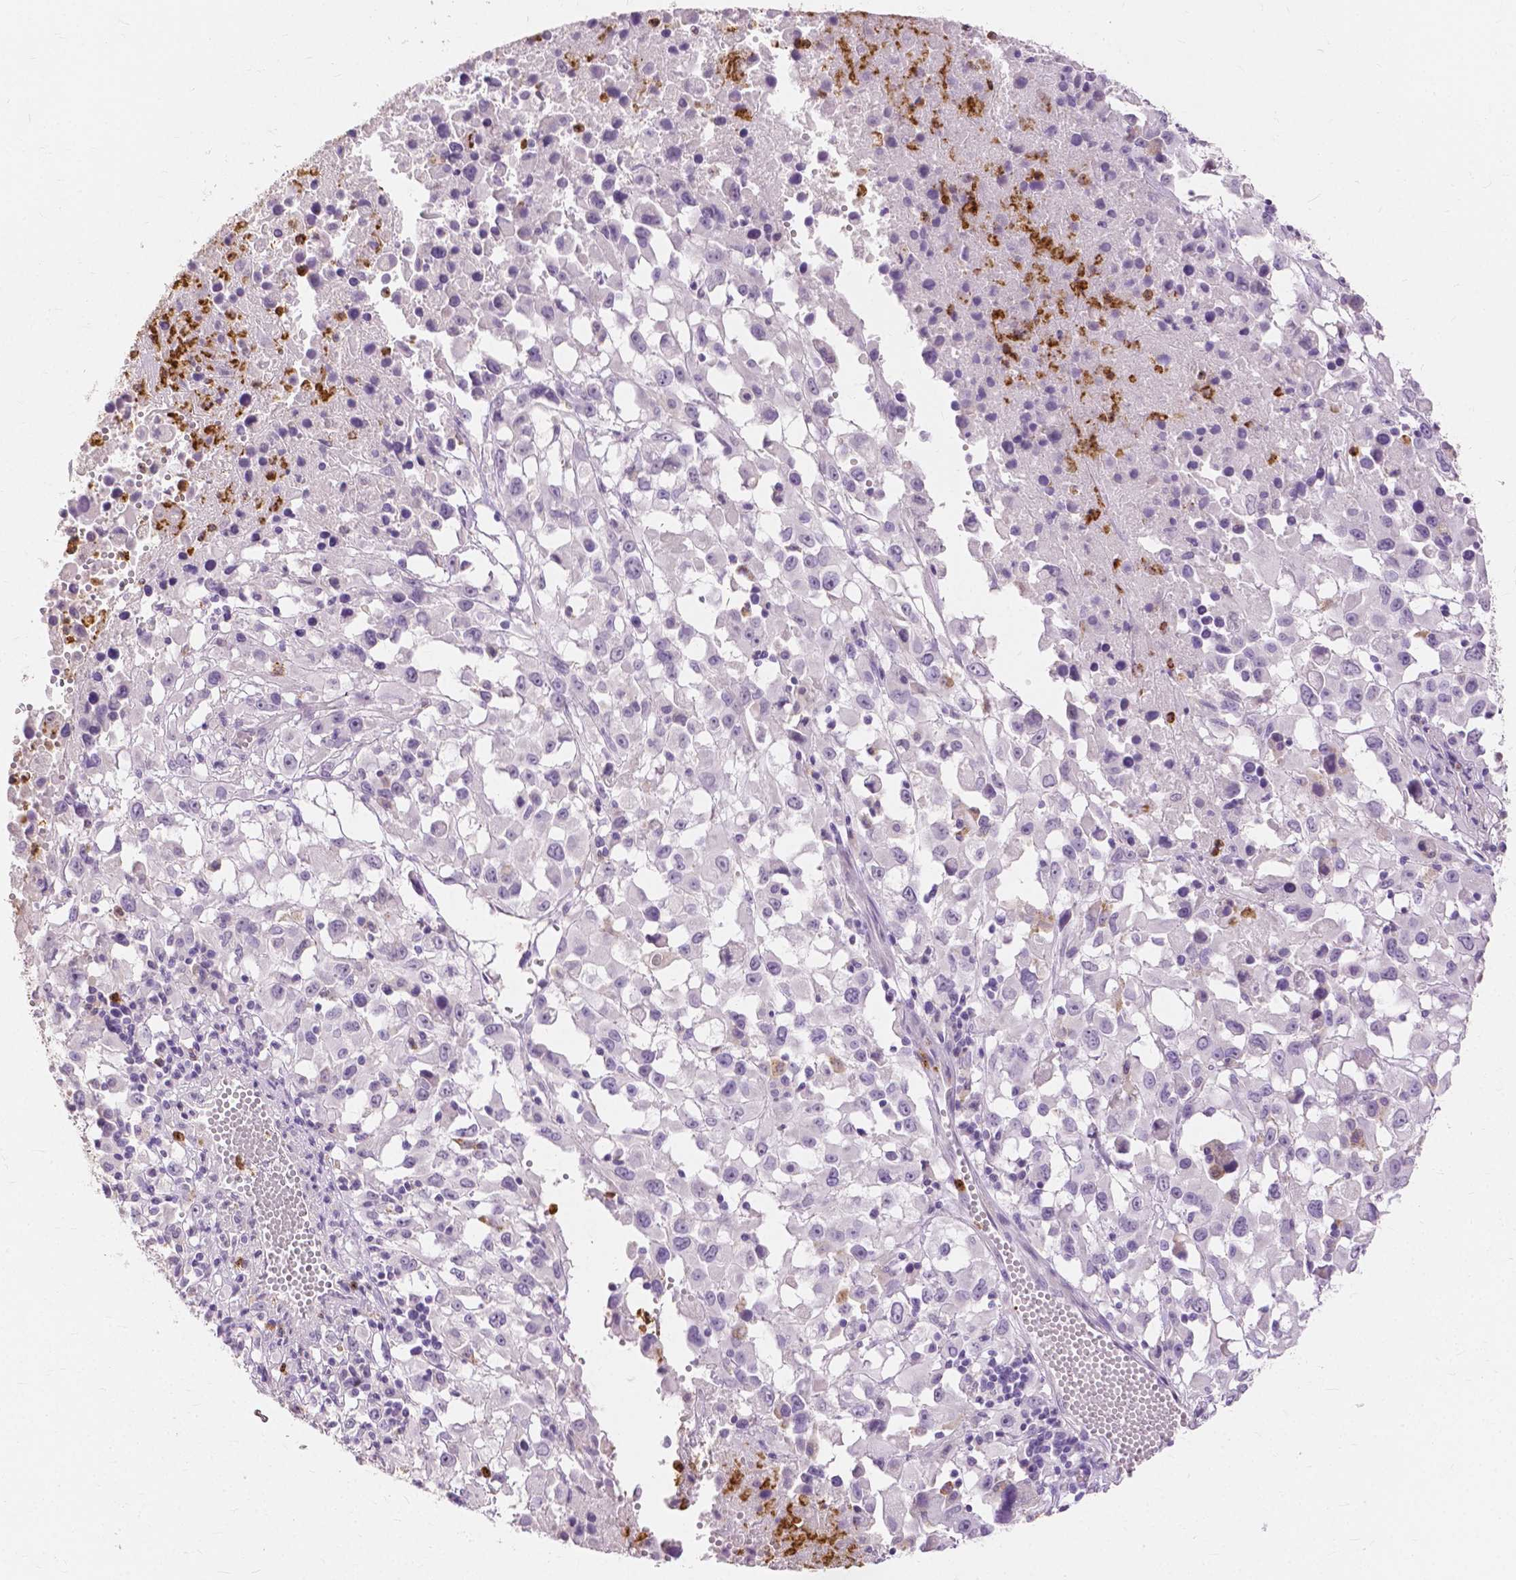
{"staining": {"intensity": "negative", "quantity": "none", "location": "none"}, "tissue": "melanoma", "cell_type": "Tumor cells", "image_type": "cancer", "snomed": [{"axis": "morphology", "description": "Malignant melanoma, Metastatic site"}, {"axis": "topography", "description": "Soft tissue"}], "caption": "The histopathology image exhibits no staining of tumor cells in melanoma.", "gene": "CXCR2", "patient": {"sex": "male", "age": 50}}